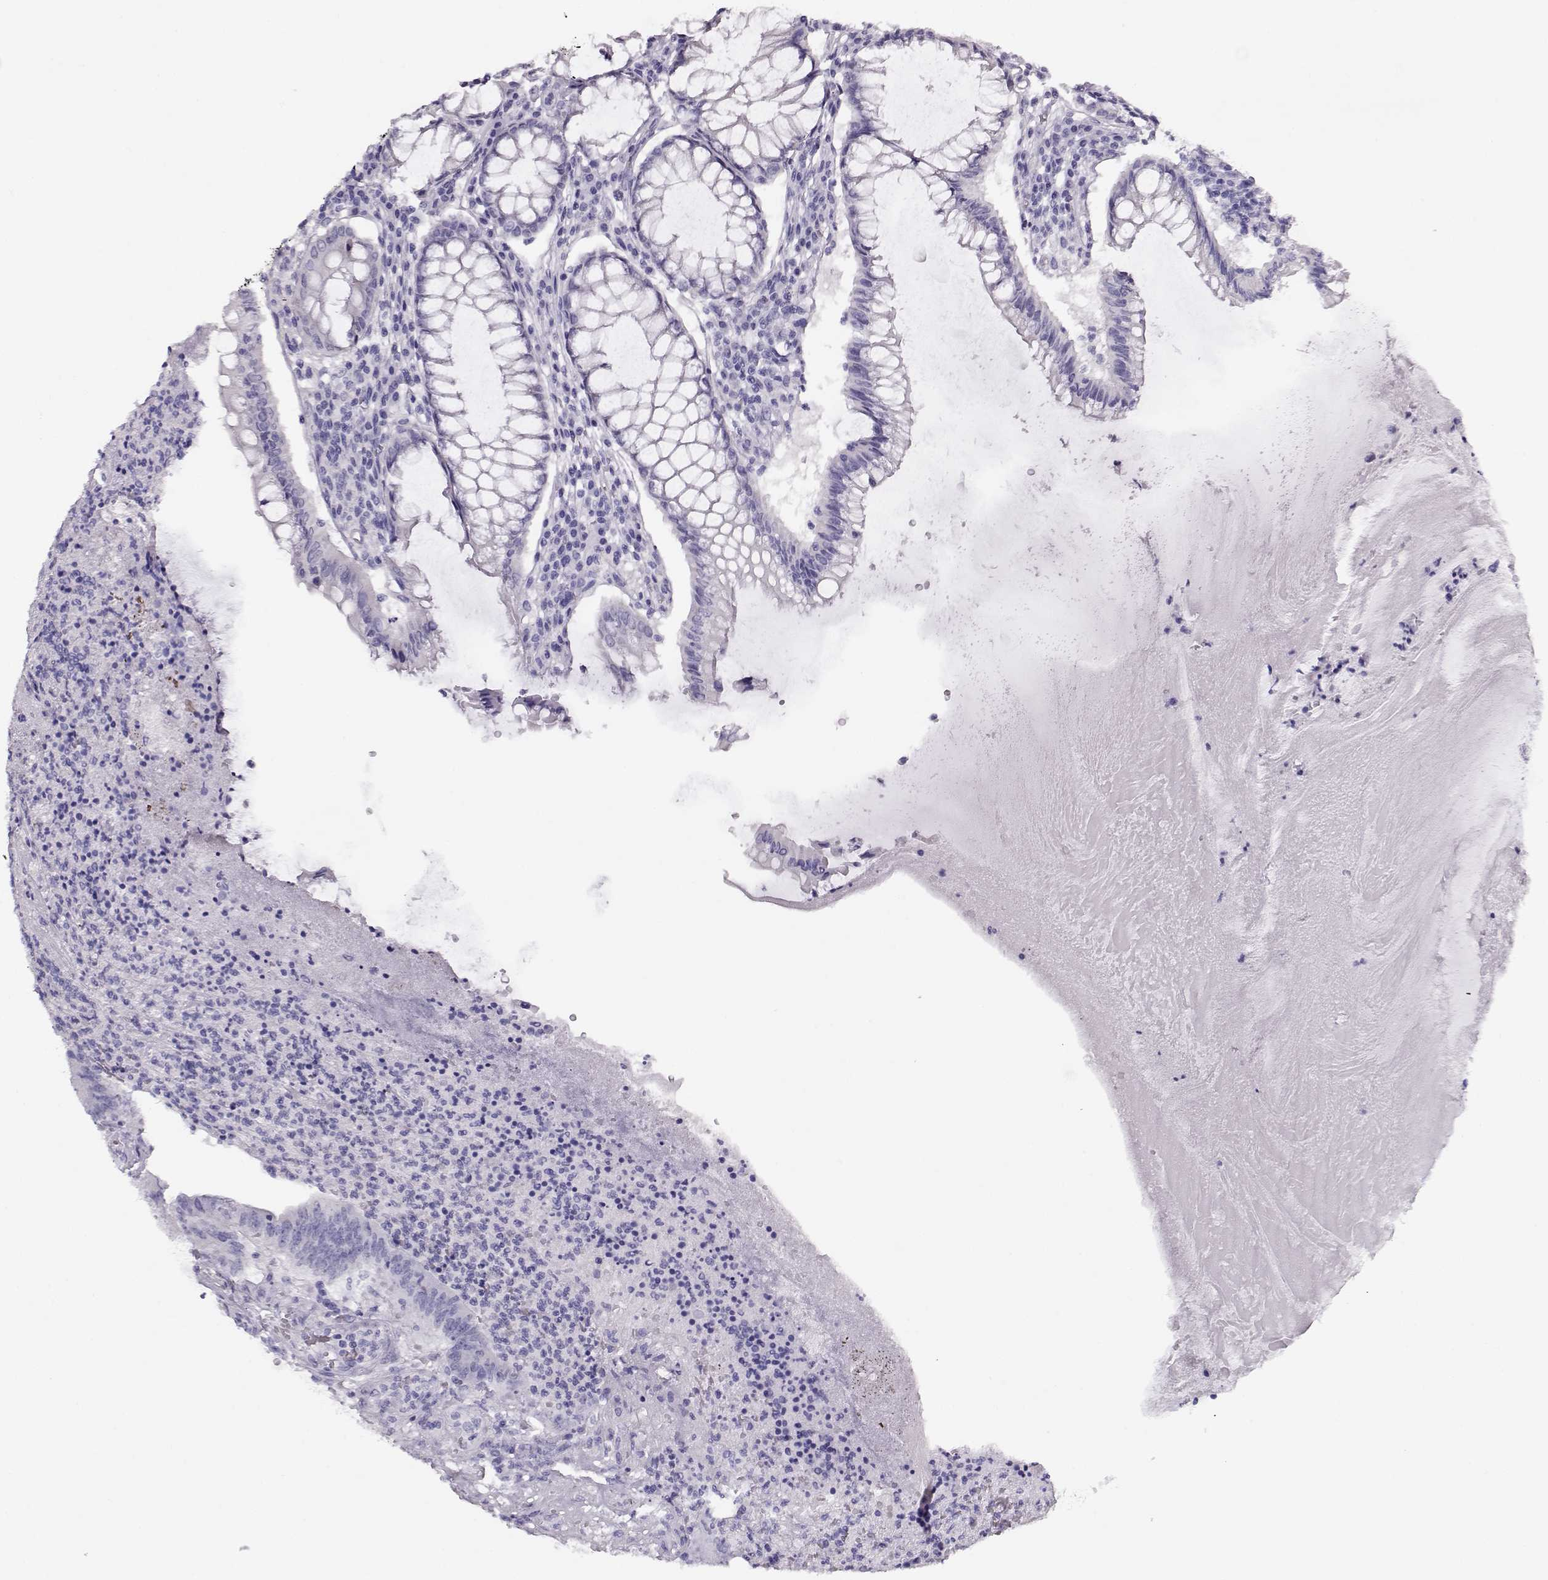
{"staining": {"intensity": "negative", "quantity": "none", "location": "none"}, "tissue": "colorectal cancer", "cell_type": "Tumor cells", "image_type": "cancer", "snomed": [{"axis": "morphology", "description": "Adenocarcinoma, NOS"}, {"axis": "topography", "description": "Colon"}], "caption": "IHC photomicrograph of neoplastic tissue: human colorectal cancer stained with DAB (3,3'-diaminobenzidine) displays no significant protein expression in tumor cells.", "gene": "MAGEC1", "patient": {"sex": "female", "age": 70}}